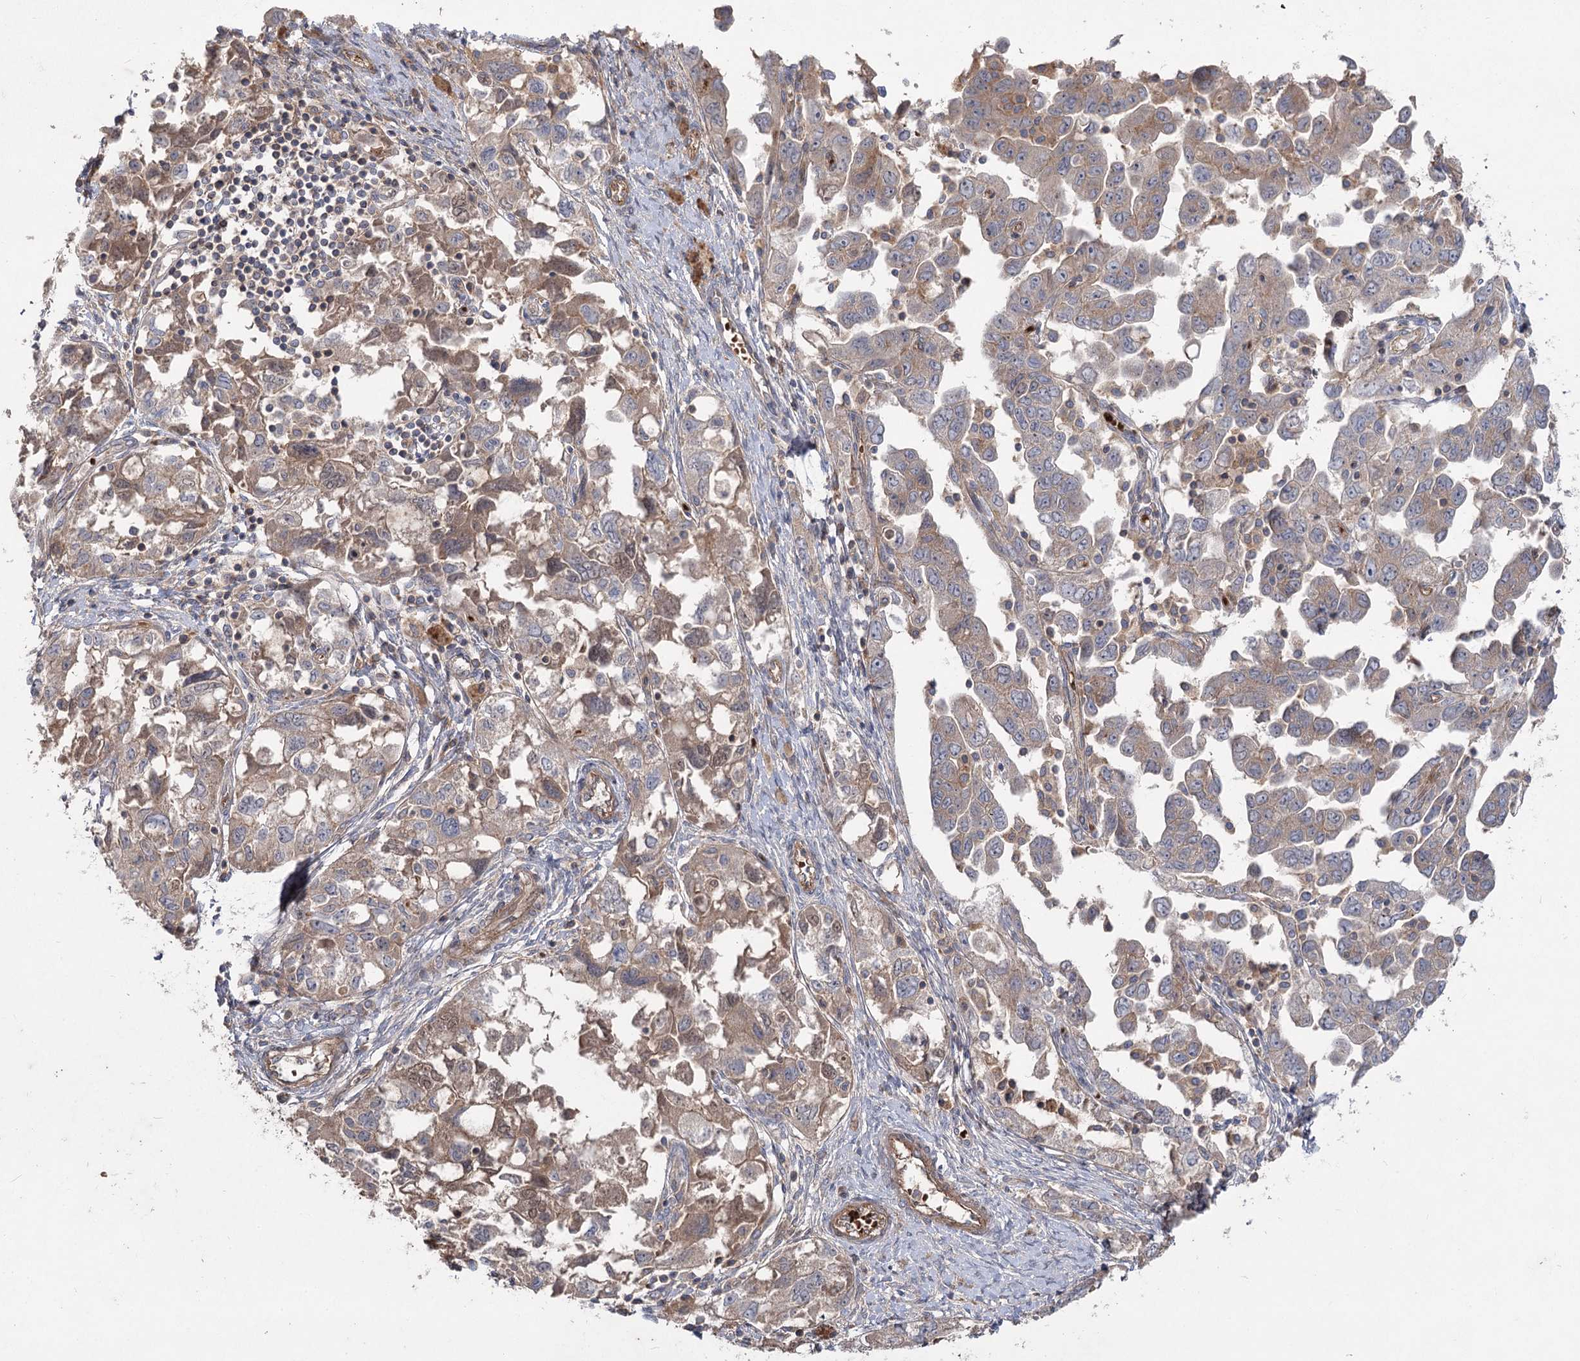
{"staining": {"intensity": "moderate", "quantity": ">75%", "location": "cytoplasmic/membranous"}, "tissue": "ovarian cancer", "cell_type": "Tumor cells", "image_type": "cancer", "snomed": [{"axis": "morphology", "description": "Carcinoma, NOS"}, {"axis": "morphology", "description": "Cystadenocarcinoma, serous, NOS"}, {"axis": "topography", "description": "Ovary"}], "caption": "Immunohistochemistry image of neoplastic tissue: human ovarian cancer stained using immunohistochemistry (IHC) reveals medium levels of moderate protein expression localized specifically in the cytoplasmic/membranous of tumor cells, appearing as a cytoplasmic/membranous brown color.", "gene": "KIAA0825", "patient": {"sex": "female", "age": 69}}